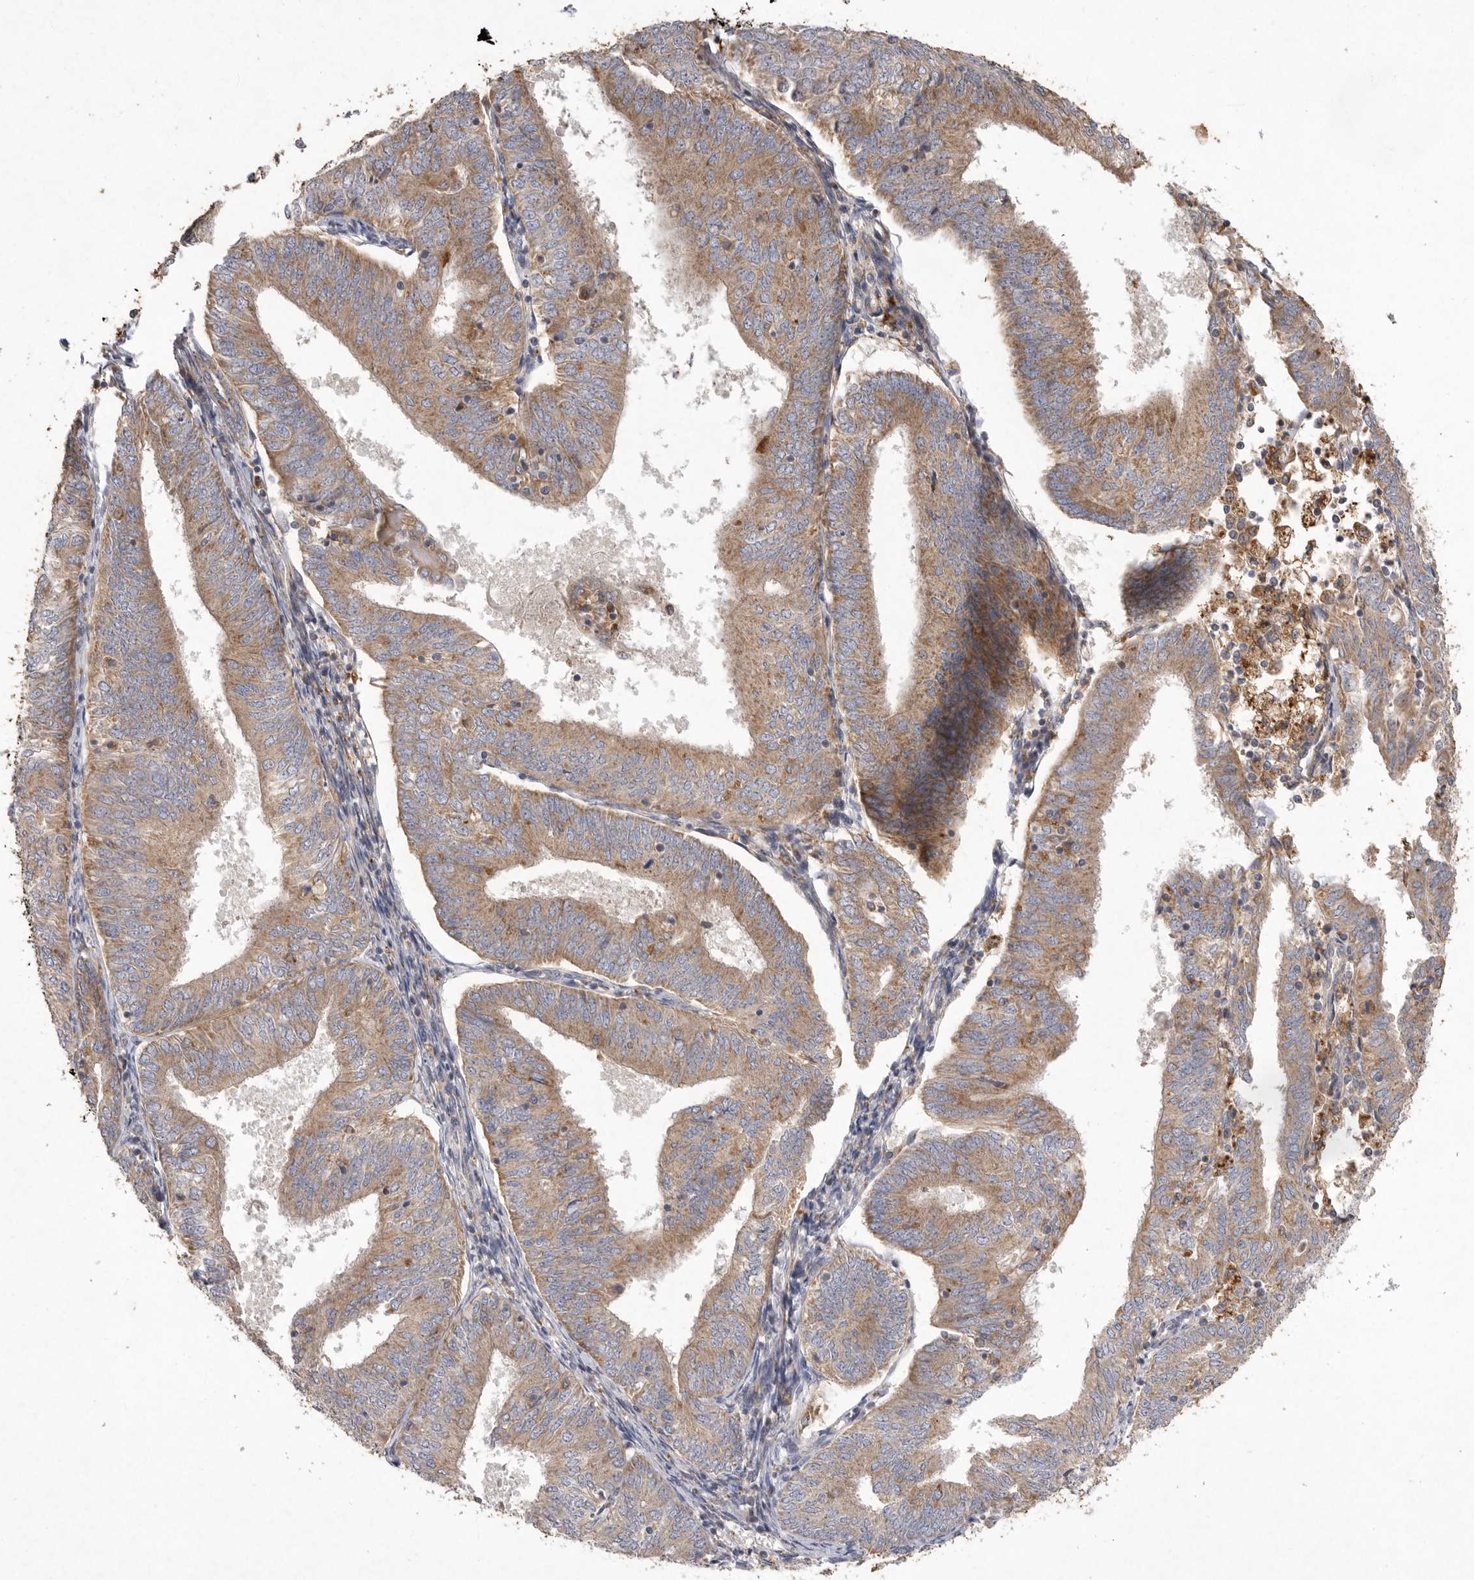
{"staining": {"intensity": "moderate", "quantity": ">75%", "location": "cytoplasmic/membranous"}, "tissue": "endometrial cancer", "cell_type": "Tumor cells", "image_type": "cancer", "snomed": [{"axis": "morphology", "description": "Adenocarcinoma, NOS"}, {"axis": "topography", "description": "Endometrium"}], "caption": "Endometrial cancer (adenocarcinoma) stained for a protein (brown) displays moderate cytoplasmic/membranous positive positivity in about >75% of tumor cells.", "gene": "MRPL41", "patient": {"sex": "female", "age": 58}}